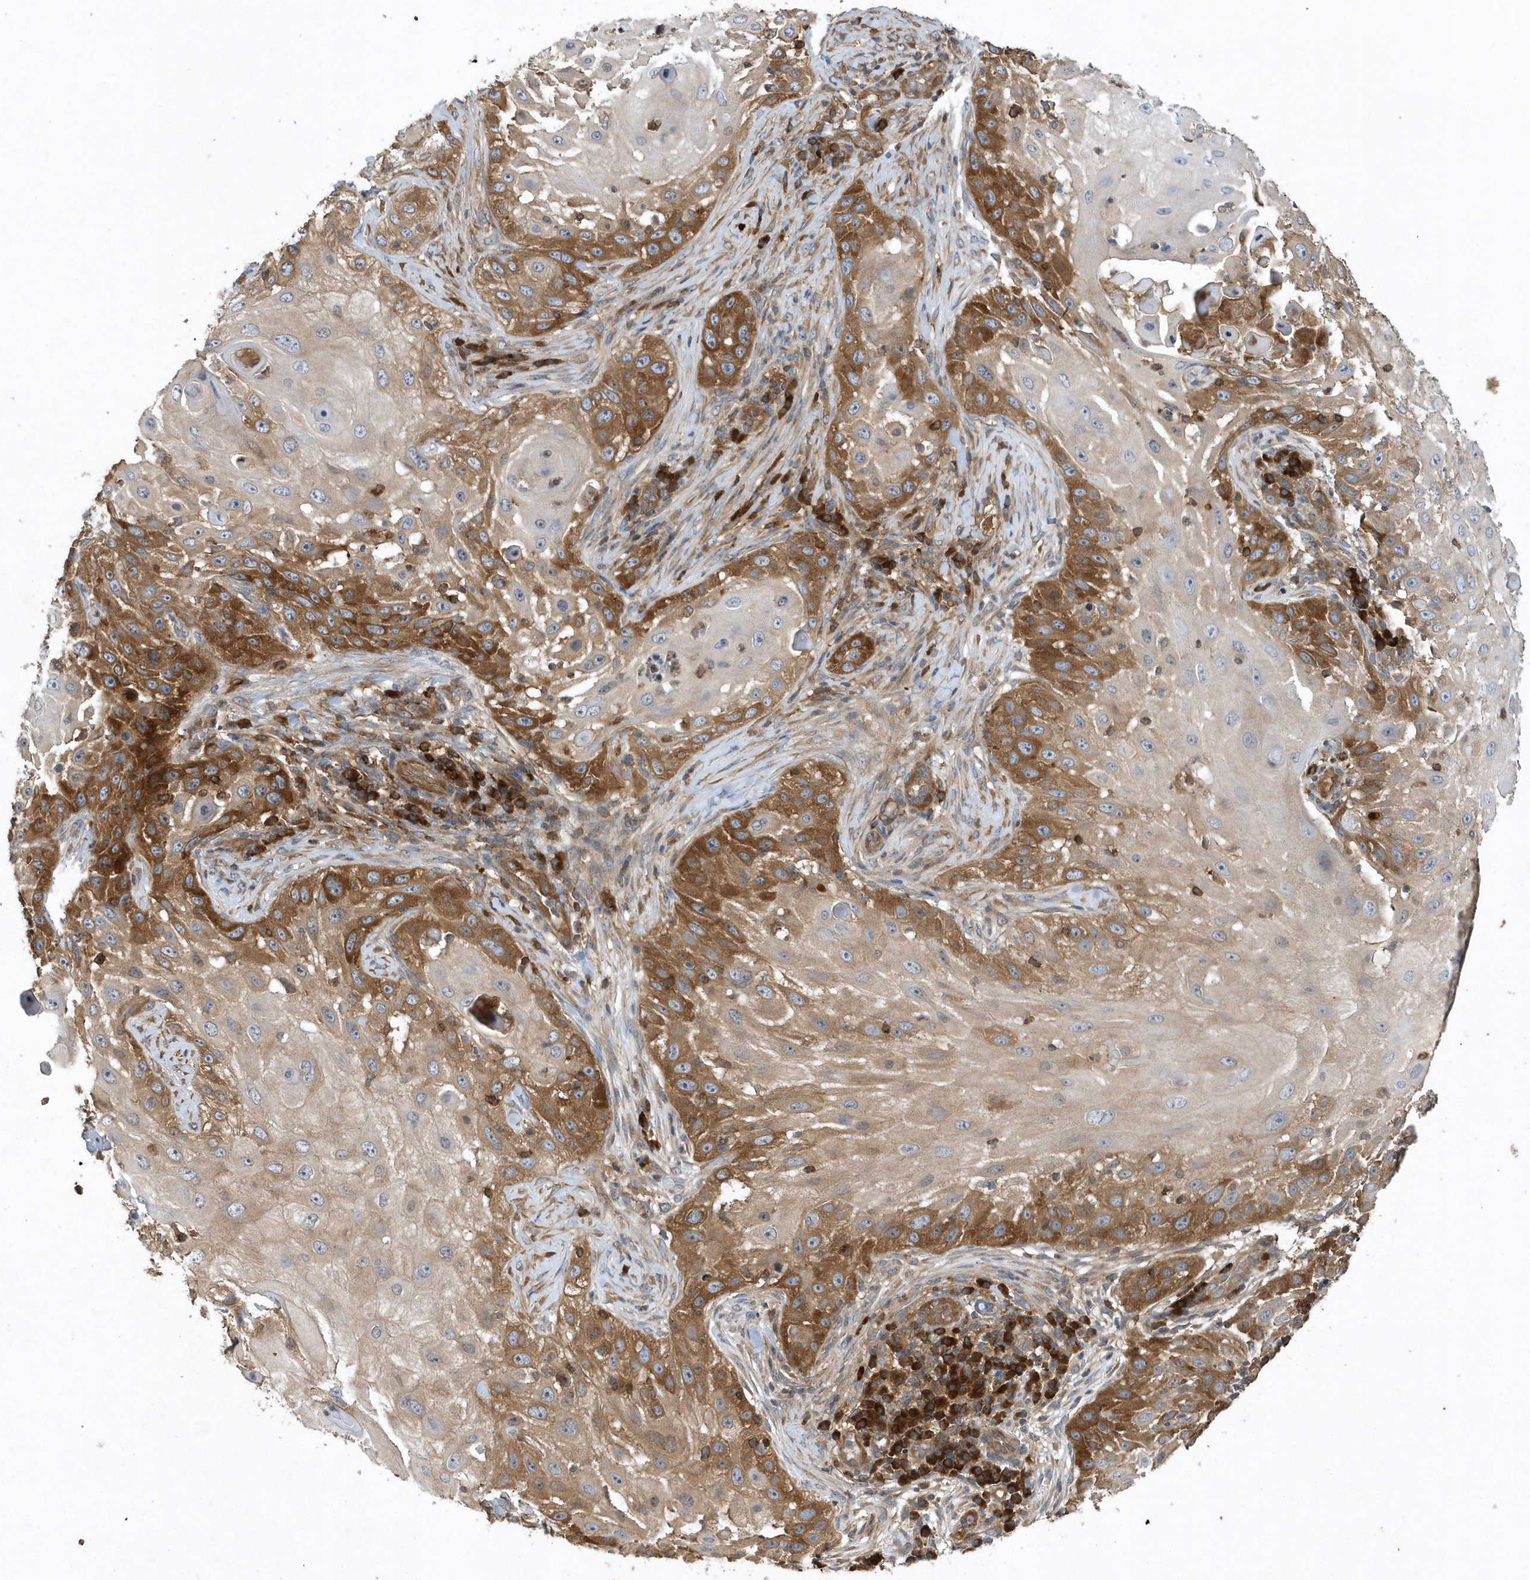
{"staining": {"intensity": "moderate", "quantity": ">75%", "location": "cytoplasmic/membranous"}, "tissue": "skin cancer", "cell_type": "Tumor cells", "image_type": "cancer", "snomed": [{"axis": "morphology", "description": "Squamous cell carcinoma, NOS"}, {"axis": "topography", "description": "Skin"}], "caption": "Approximately >75% of tumor cells in skin squamous cell carcinoma reveal moderate cytoplasmic/membranous protein staining as visualized by brown immunohistochemical staining.", "gene": "PAICS", "patient": {"sex": "female", "age": 44}}